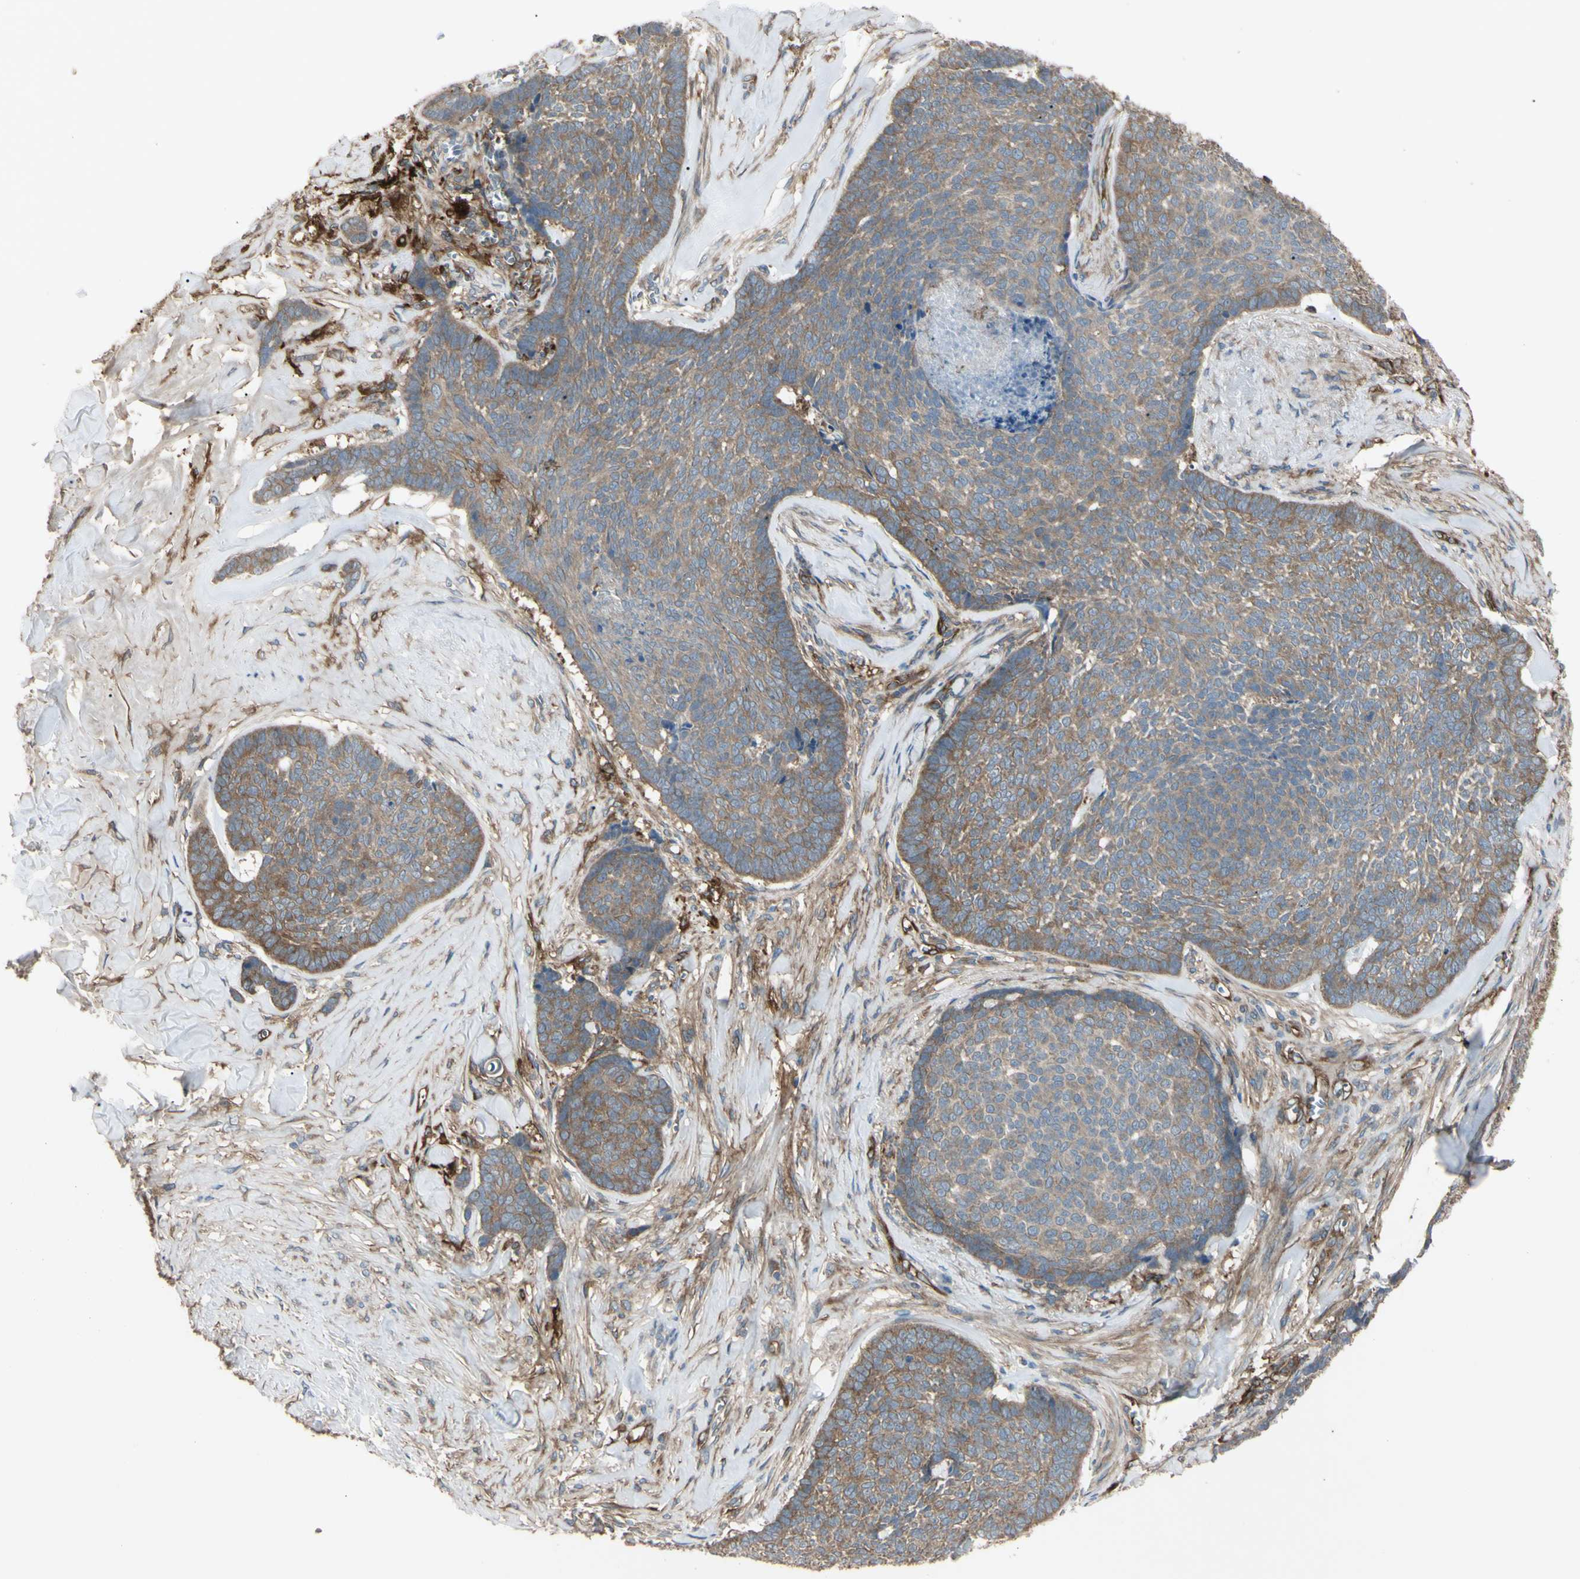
{"staining": {"intensity": "moderate", "quantity": ">75%", "location": "cytoplasmic/membranous"}, "tissue": "skin cancer", "cell_type": "Tumor cells", "image_type": "cancer", "snomed": [{"axis": "morphology", "description": "Basal cell carcinoma"}, {"axis": "topography", "description": "Skin"}], "caption": "Human skin cancer stained with a brown dye reveals moderate cytoplasmic/membranous positive staining in about >75% of tumor cells.", "gene": "PTPN12", "patient": {"sex": "male", "age": 84}}